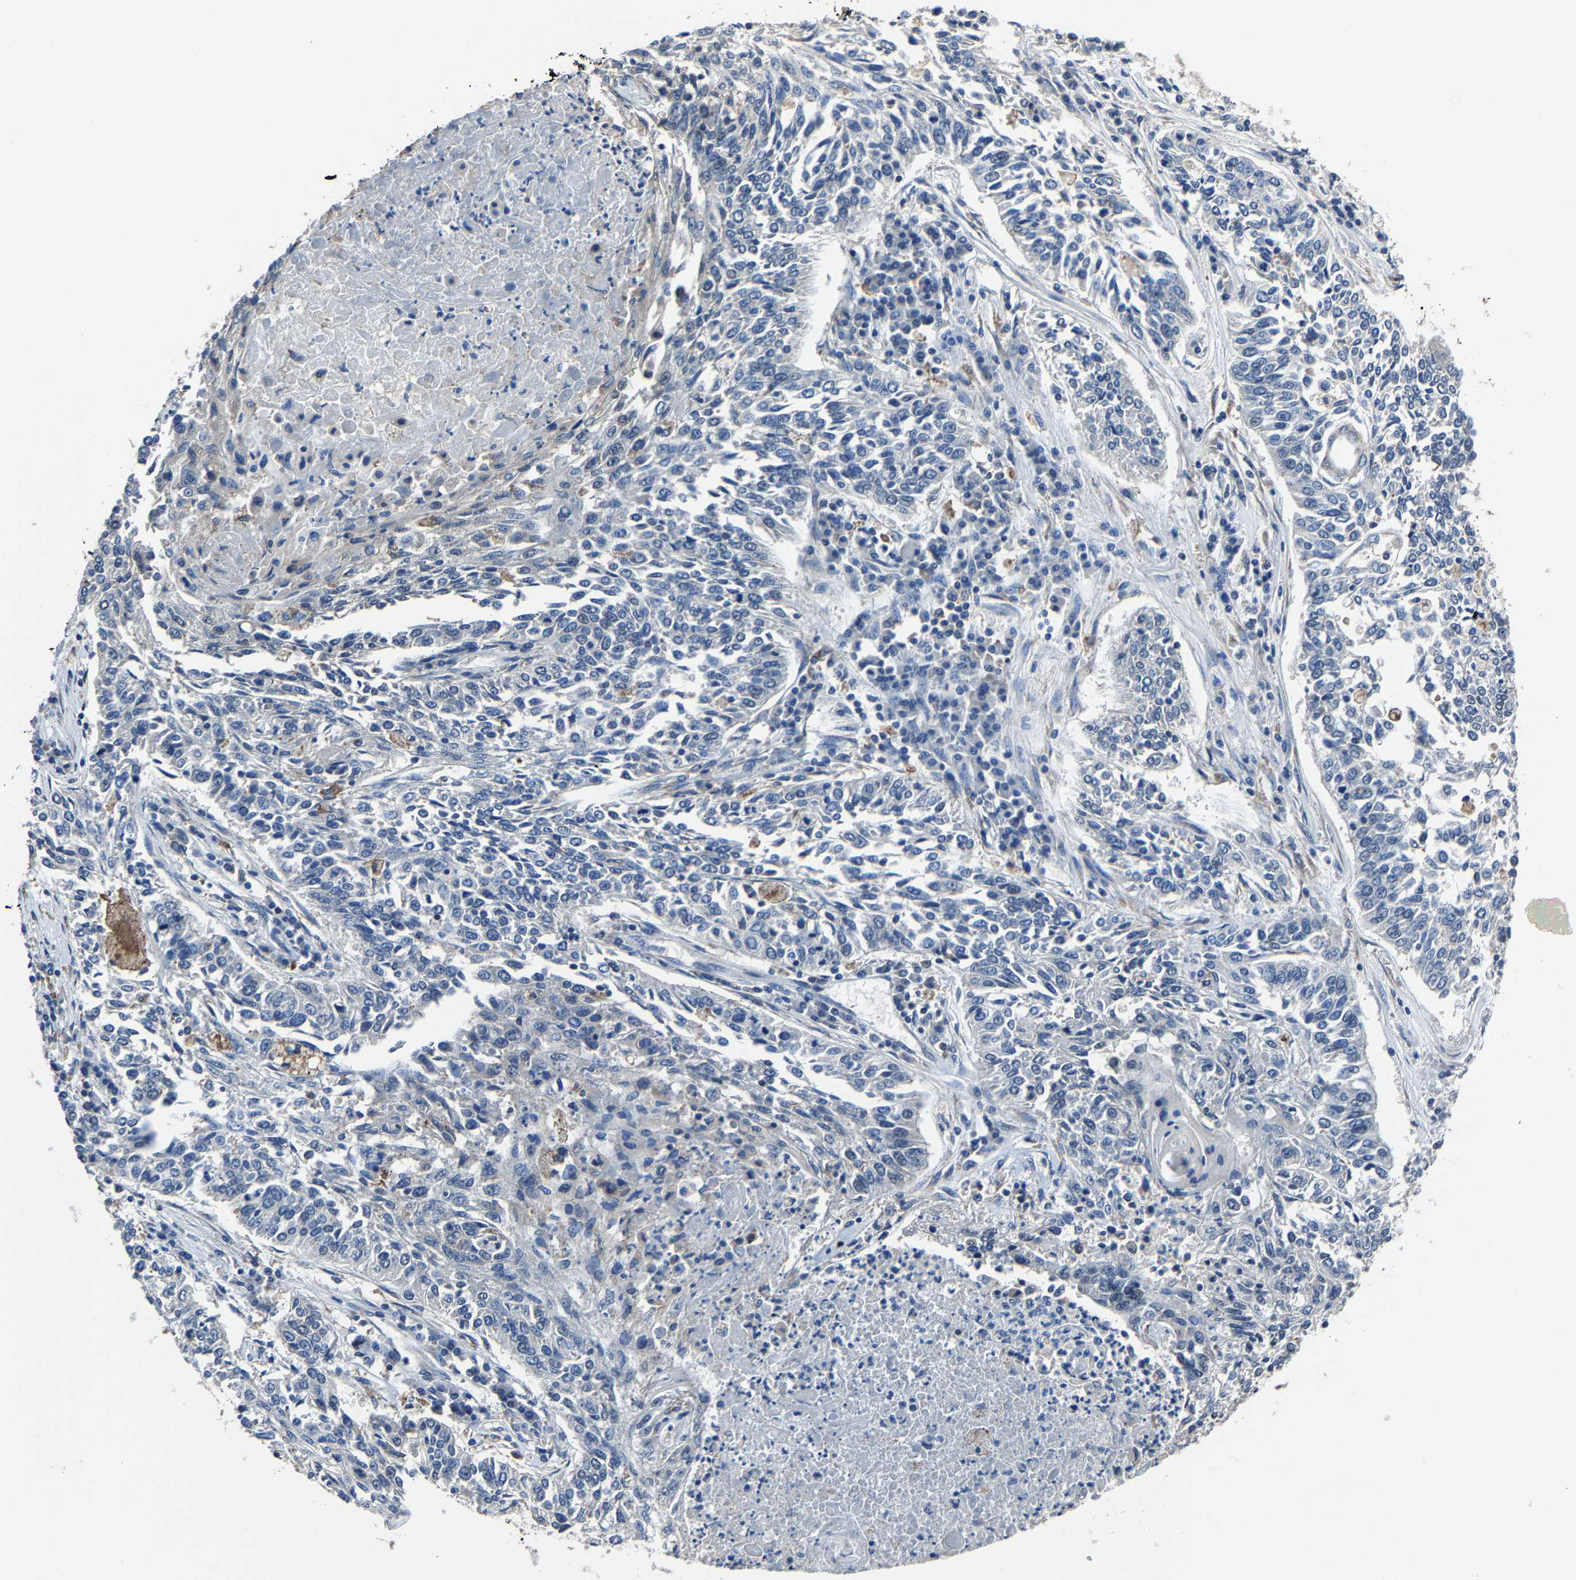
{"staining": {"intensity": "negative", "quantity": "none", "location": "none"}, "tissue": "lung cancer", "cell_type": "Tumor cells", "image_type": "cancer", "snomed": [{"axis": "morphology", "description": "Normal tissue, NOS"}, {"axis": "morphology", "description": "Squamous cell carcinoma, NOS"}, {"axis": "topography", "description": "Cartilage tissue"}, {"axis": "topography", "description": "Bronchus"}, {"axis": "topography", "description": "Lung"}], "caption": "This photomicrograph is of lung squamous cell carcinoma stained with IHC to label a protein in brown with the nuclei are counter-stained blue. There is no positivity in tumor cells. (Immunohistochemistry, brightfield microscopy, high magnification).", "gene": "STRBP", "patient": {"sex": "female", "age": 49}}